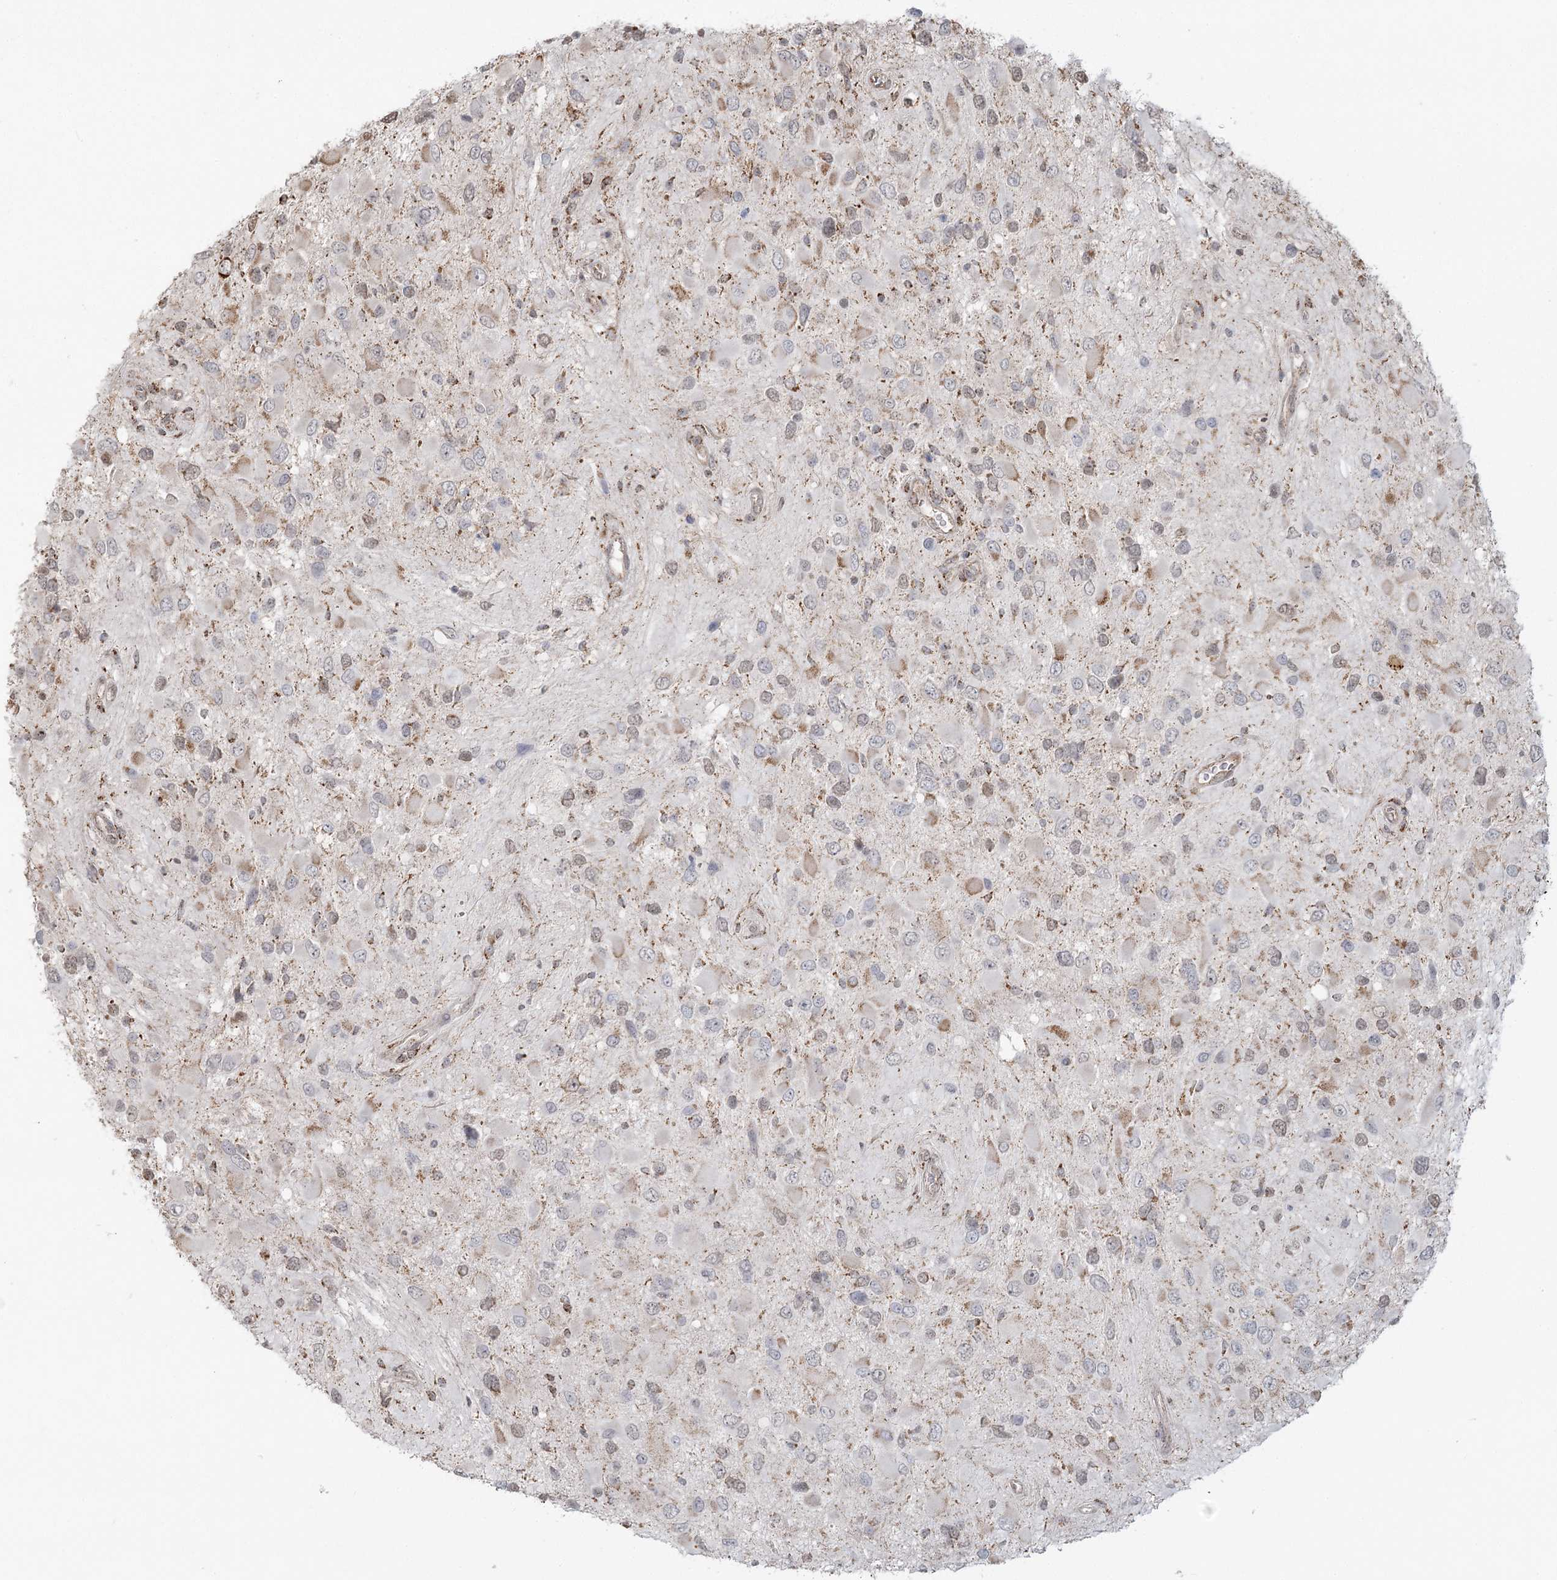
{"staining": {"intensity": "weak", "quantity": "<25%", "location": "cytoplasmic/membranous,nuclear"}, "tissue": "glioma", "cell_type": "Tumor cells", "image_type": "cancer", "snomed": [{"axis": "morphology", "description": "Glioma, malignant, High grade"}, {"axis": "topography", "description": "Brain"}], "caption": "Tumor cells are negative for brown protein staining in glioma. Brightfield microscopy of IHC stained with DAB (brown) and hematoxylin (blue), captured at high magnification.", "gene": "LACTB", "patient": {"sex": "male", "age": 53}}